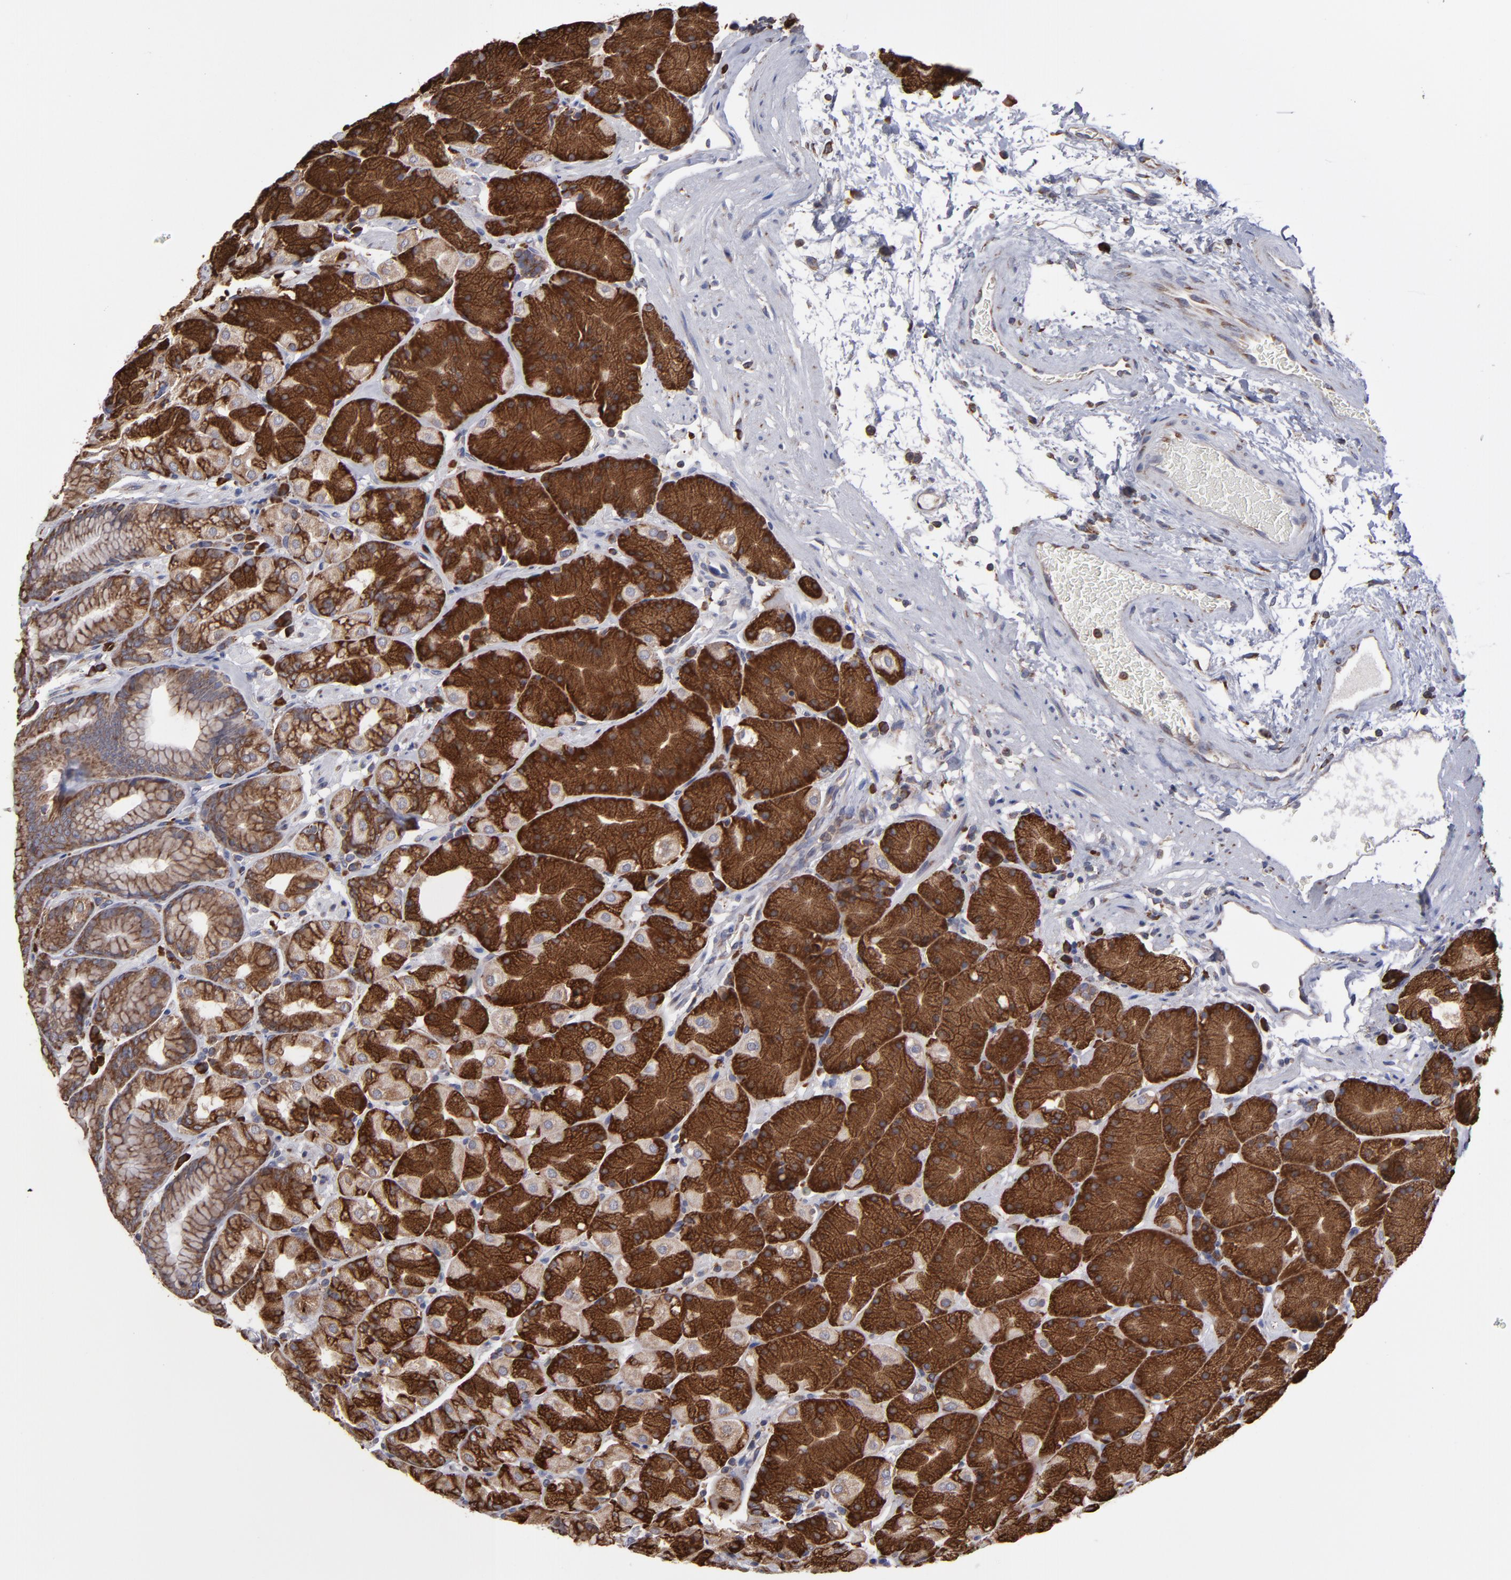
{"staining": {"intensity": "strong", "quantity": ">75%", "location": "cytoplasmic/membranous"}, "tissue": "stomach", "cell_type": "Glandular cells", "image_type": "normal", "snomed": [{"axis": "morphology", "description": "Normal tissue, NOS"}, {"axis": "topography", "description": "Stomach, upper"}, {"axis": "topography", "description": "Stomach"}], "caption": "A high-resolution histopathology image shows IHC staining of benign stomach, which displays strong cytoplasmic/membranous positivity in about >75% of glandular cells.", "gene": "SND1", "patient": {"sex": "male", "age": 76}}